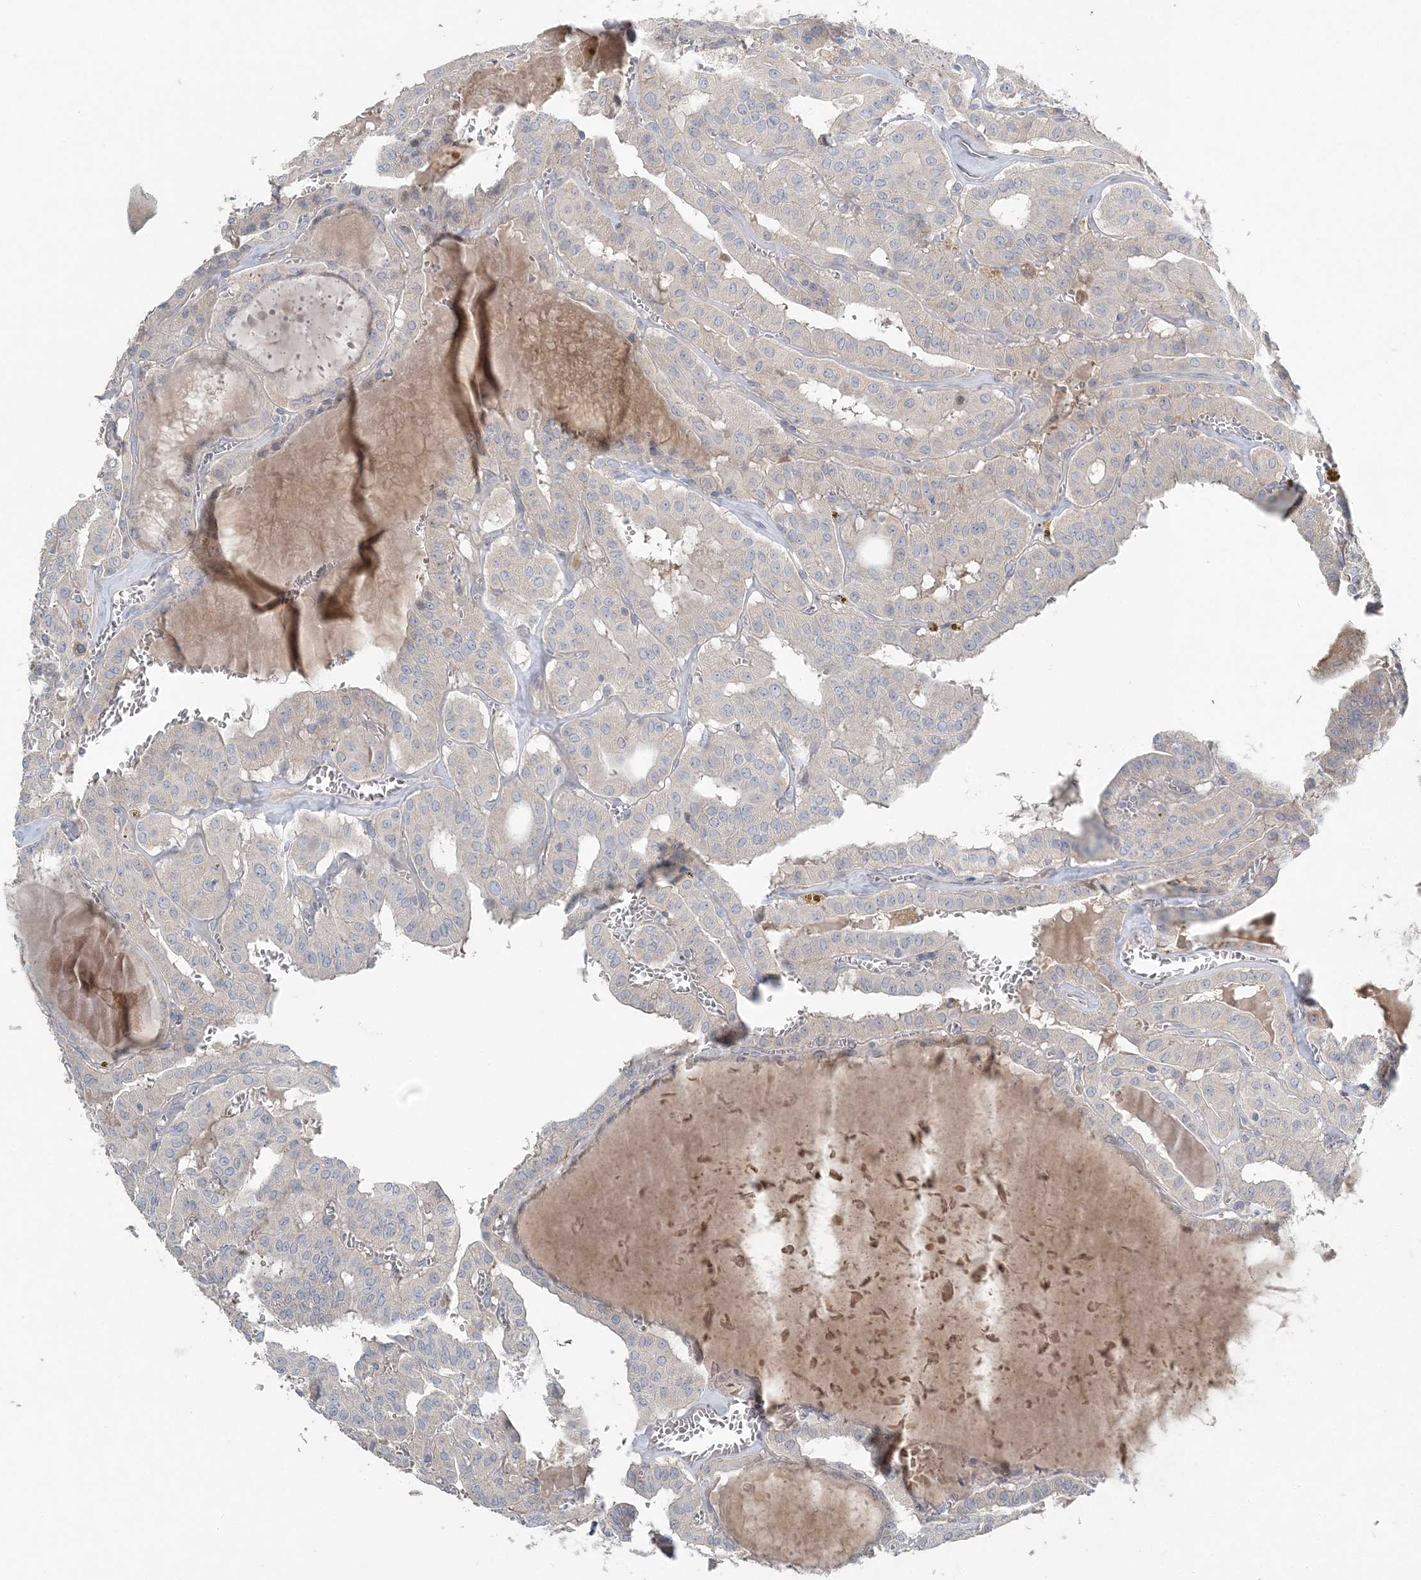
{"staining": {"intensity": "negative", "quantity": "none", "location": "none"}, "tissue": "thyroid cancer", "cell_type": "Tumor cells", "image_type": "cancer", "snomed": [{"axis": "morphology", "description": "Papillary adenocarcinoma, NOS"}, {"axis": "topography", "description": "Thyroid gland"}], "caption": "Immunohistochemical staining of human papillary adenocarcinoma (thyroid) demonstrates no significant expression in tumor cells.", "gene": "SLC4A10", "patient": {"sex": "male", "age": 52}}